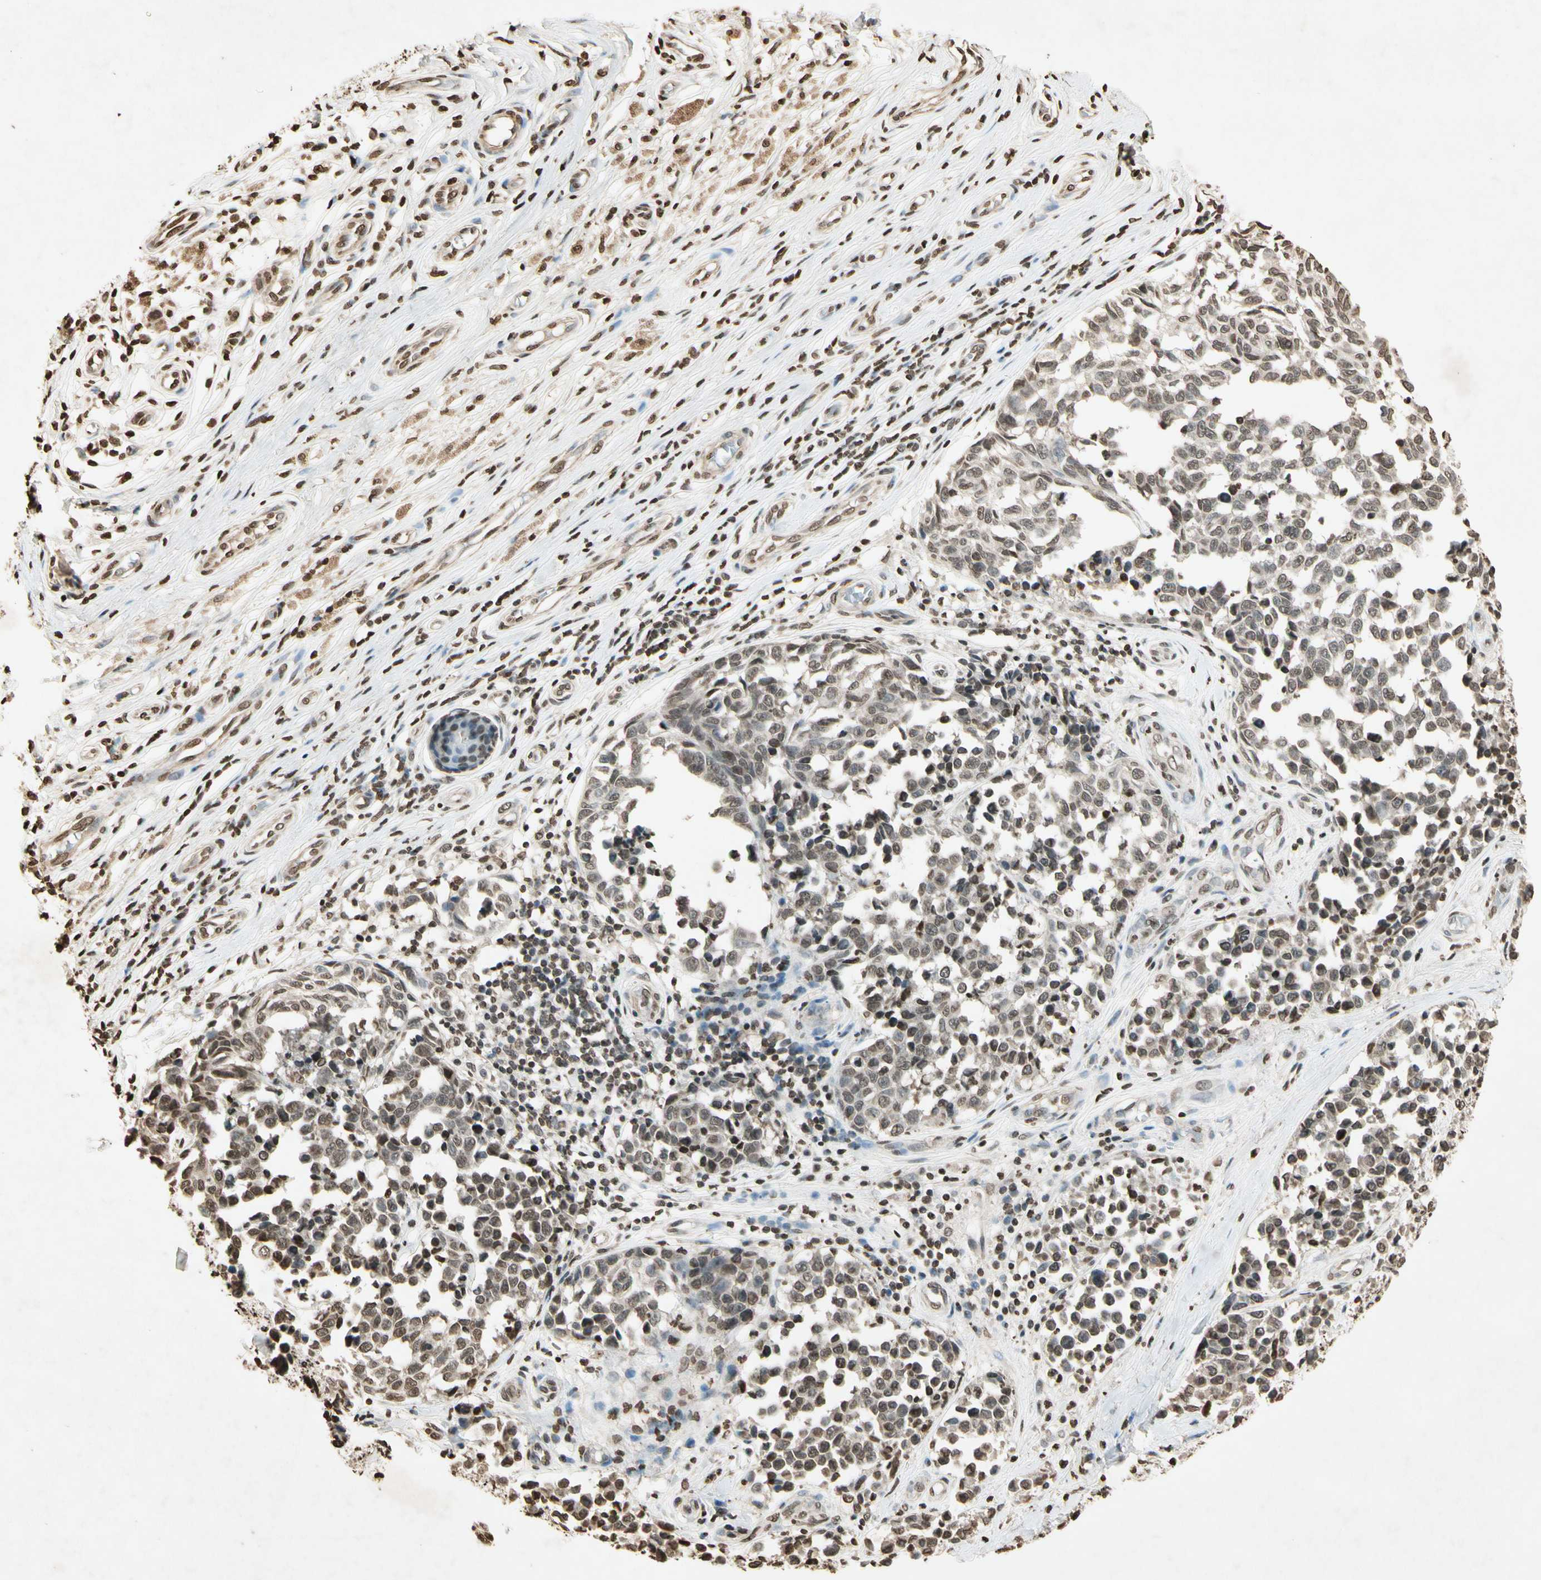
{"staining": {"intensity": "weak", "quantity": "25%-75%", "location": "nuclear"}, "tissue": "melanoma", "cell_type": "Tumor cells", "image_type": "cancer", "snomed": [{"axis": "morphology", "description": "Malignant melanoma, NOS"}, {"axis": "topography", "description": "Skin"}], "caption": "Immunohistochemistry (DAB (3,3'-diaminobenzidine)) staining of melanoma demonstrates weak nuclear protein expression in approximately 25%-75% of tumor cells.", "gene": "TOP1", "patient": {"sex": "female", "age": 64}}